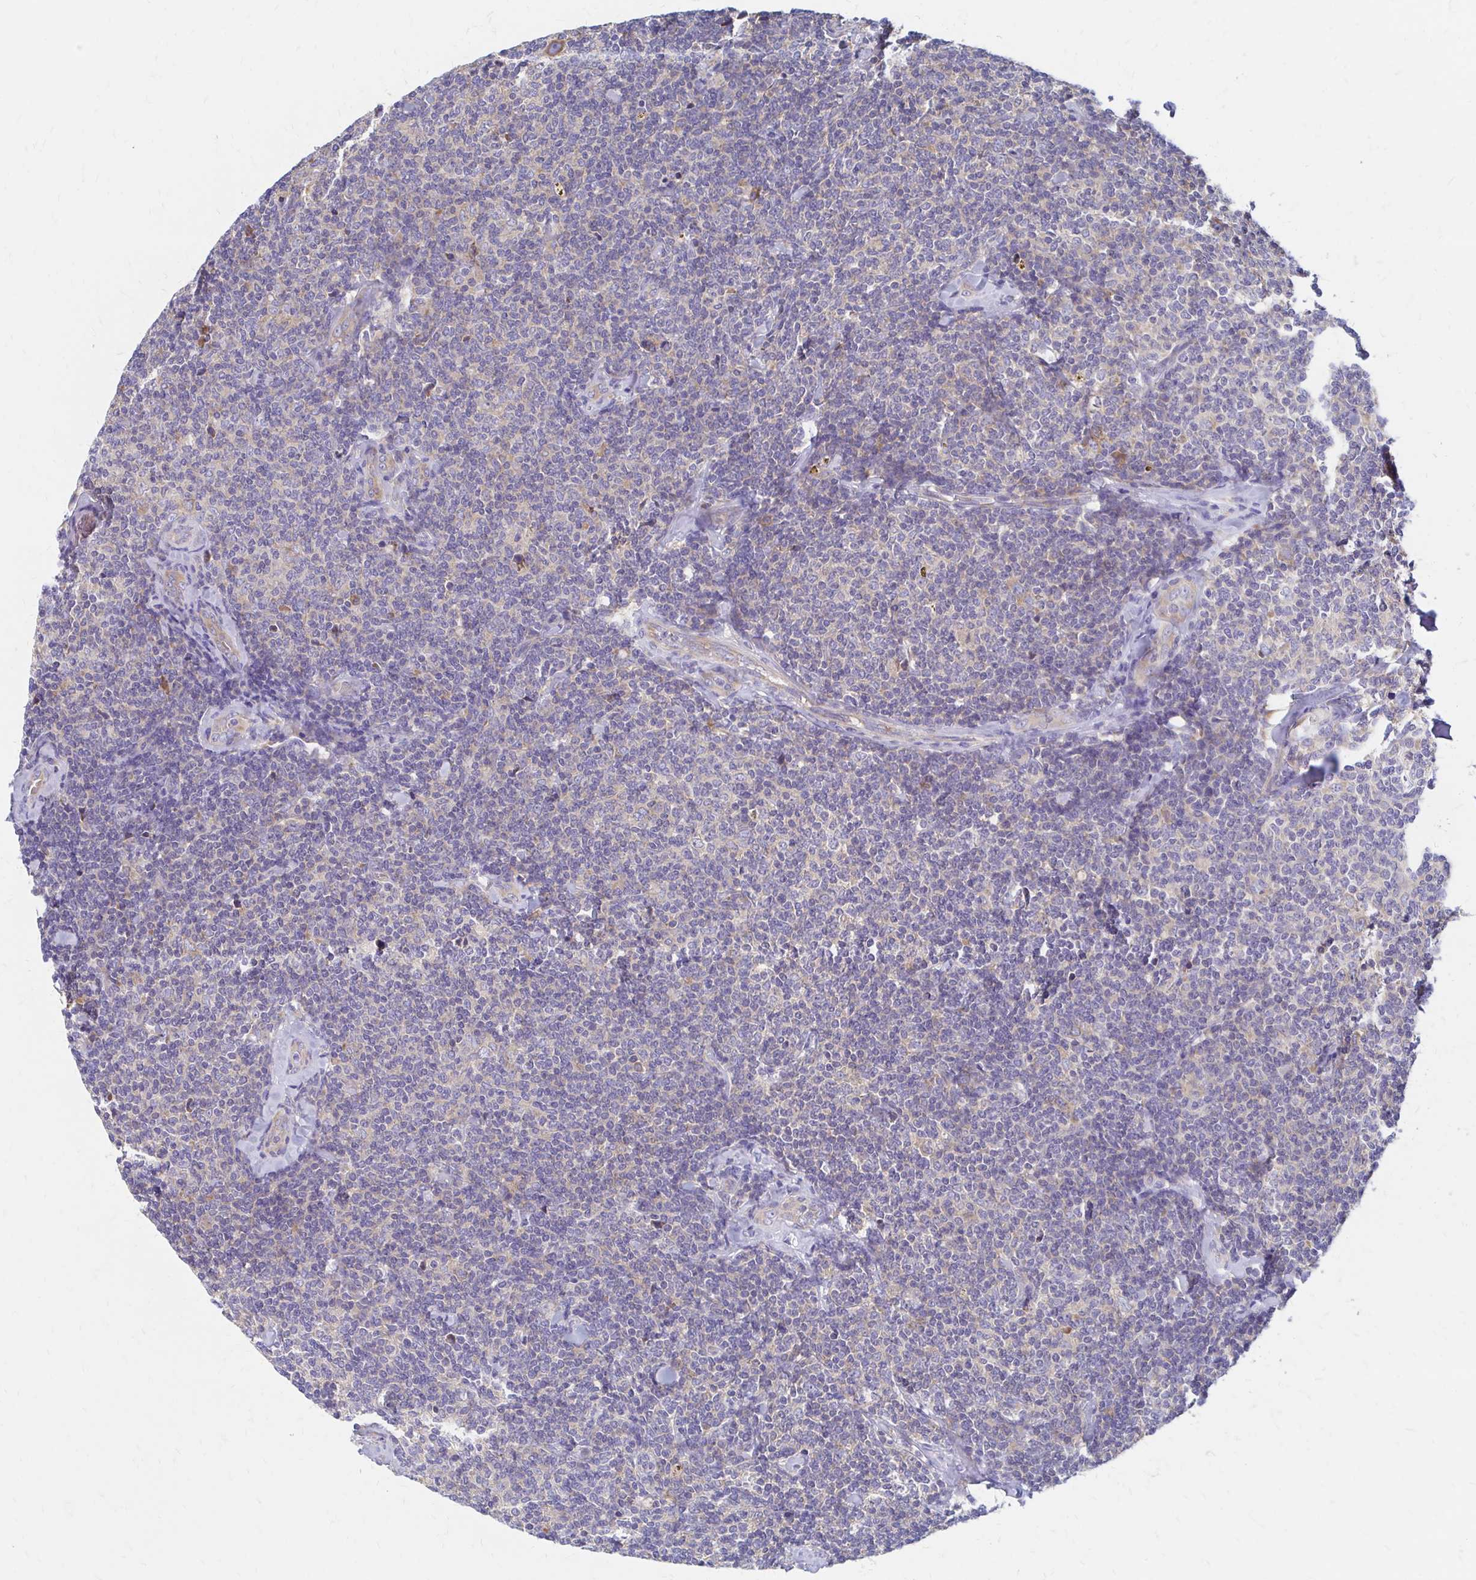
{"staining": {"intensity": "negative", "quantity": "none", "location": "none"}, "tissue": "lymphoma", "cell_type": "Tumor cells", "image_type": "cancer", "snomed": [{"axis": "morphology", "description": "Malignant lymphoma, non-Hodgkin's type, Low grade"}, {"axis": "topography", "description": "Lymph node"}], "caption": "Tumor cells are negative for protein expression in human lymphoma.", "gene": "RPL27A", "patient": {"sex": "female", "age": 56}}